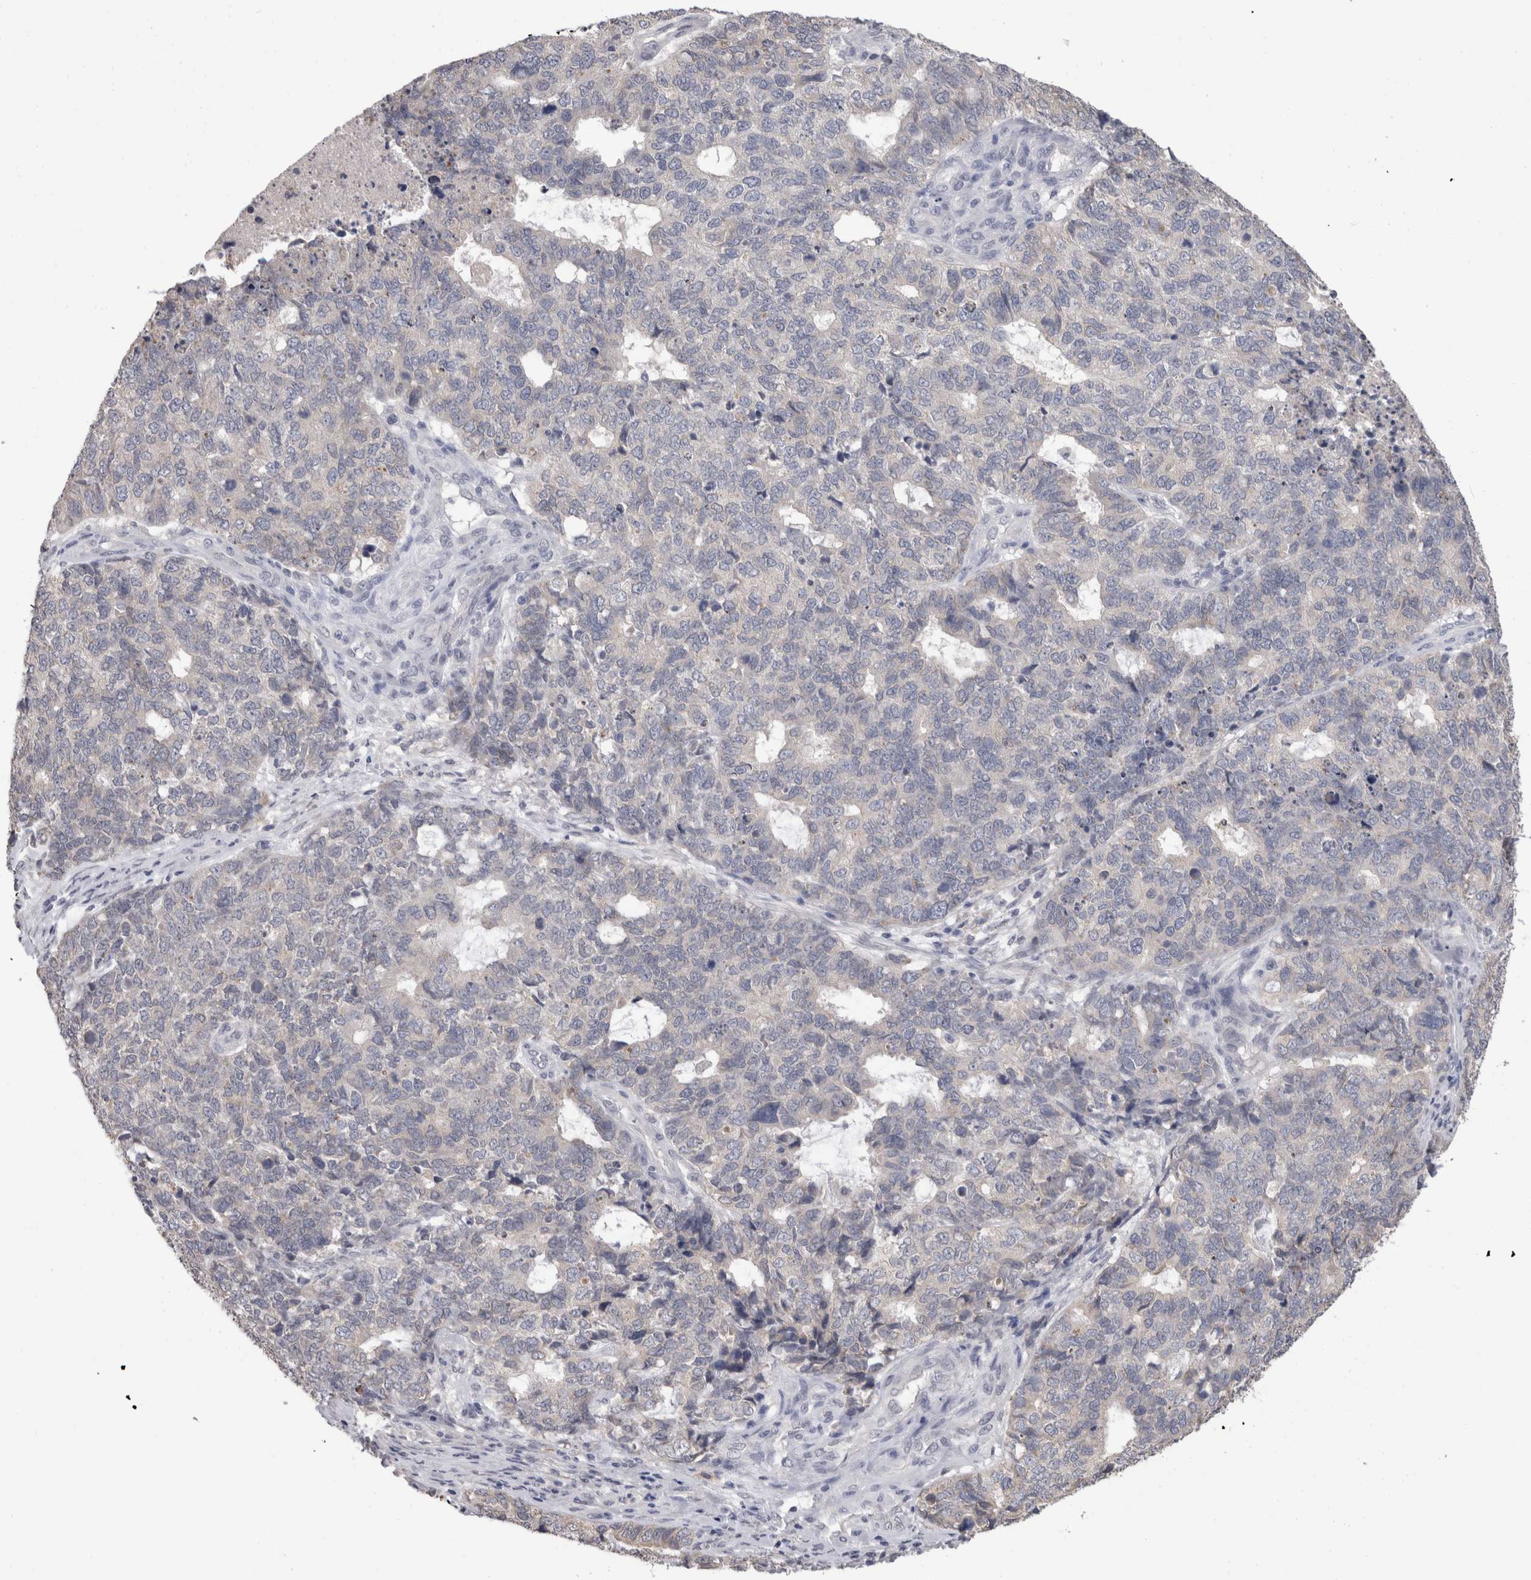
{"staining": {"intensity": "negative", "quantity": "none", "location": "none"}, "tissue": "cervical cancer", "cell_type": "Tumor cells", "image_type": "cancer", "snomed": [{"axis": "morphology", "description": "Squamous cell carcinoma, NOS"}, {"axis": "topography", "description": "Cervix"}], "caption": "Photomicrograph shows no significant protein staining in tumor cells of cervical squamous cell carcinoma.", "gene": "FHOD3", "patient": {"sex": "female", "age": 63}}